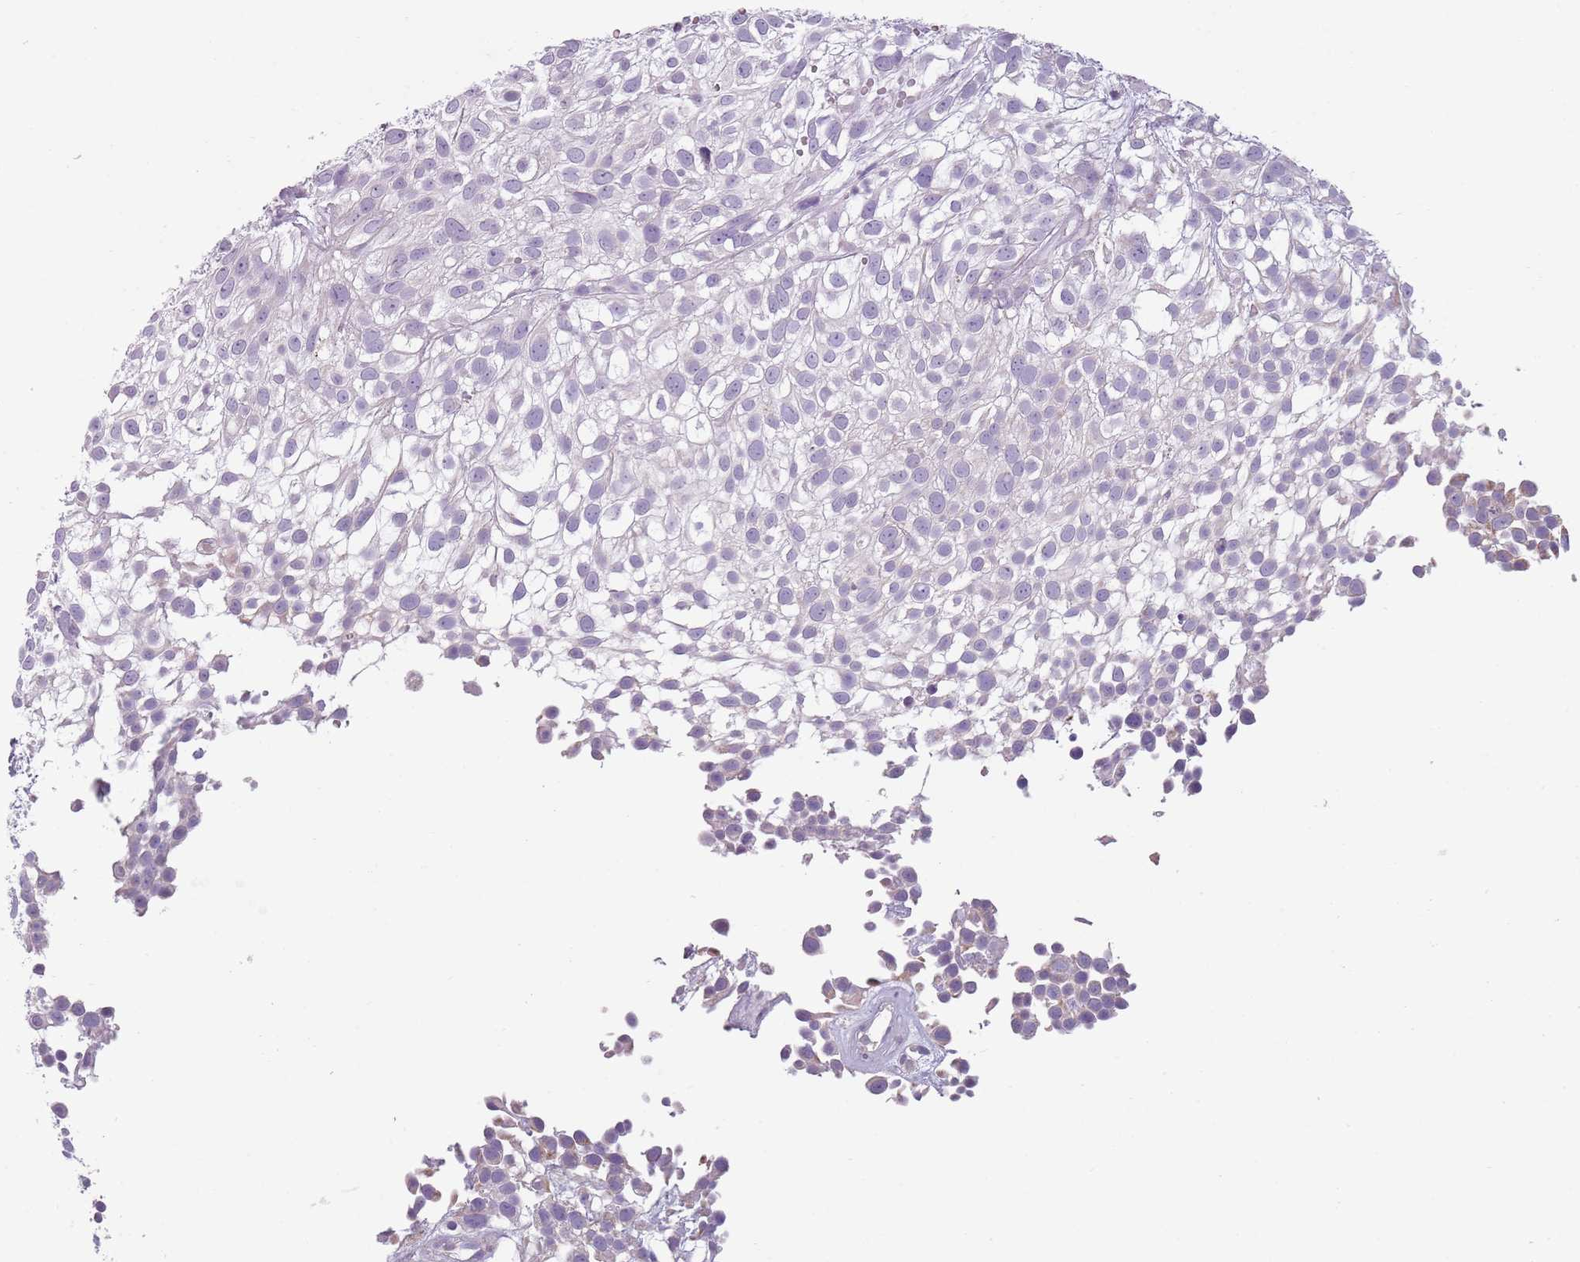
{"staining": {"intensity": "negative", "quantity": "none", "location": "none"}, "tissue": "urothelial cancer", "cell_type": "Tumor cells", "image_type": "cancer", "snomed": [{"axis": "morphology", "description": "Urothelial carcinoma, High grade"}, {"axis": "topography", "description": "Urinary bladder"}], "caption": "Immunohistochemistry (IHC) photomicrograph of high-grade urothelial carcinoma stained for a protein (brown), which displays no positivity in tumor cells. (Immunohistochemistry, brightfield microscopy, high magnification).", "gene": "MEGF8", "patient": {"sex": "male", "age": 56}}